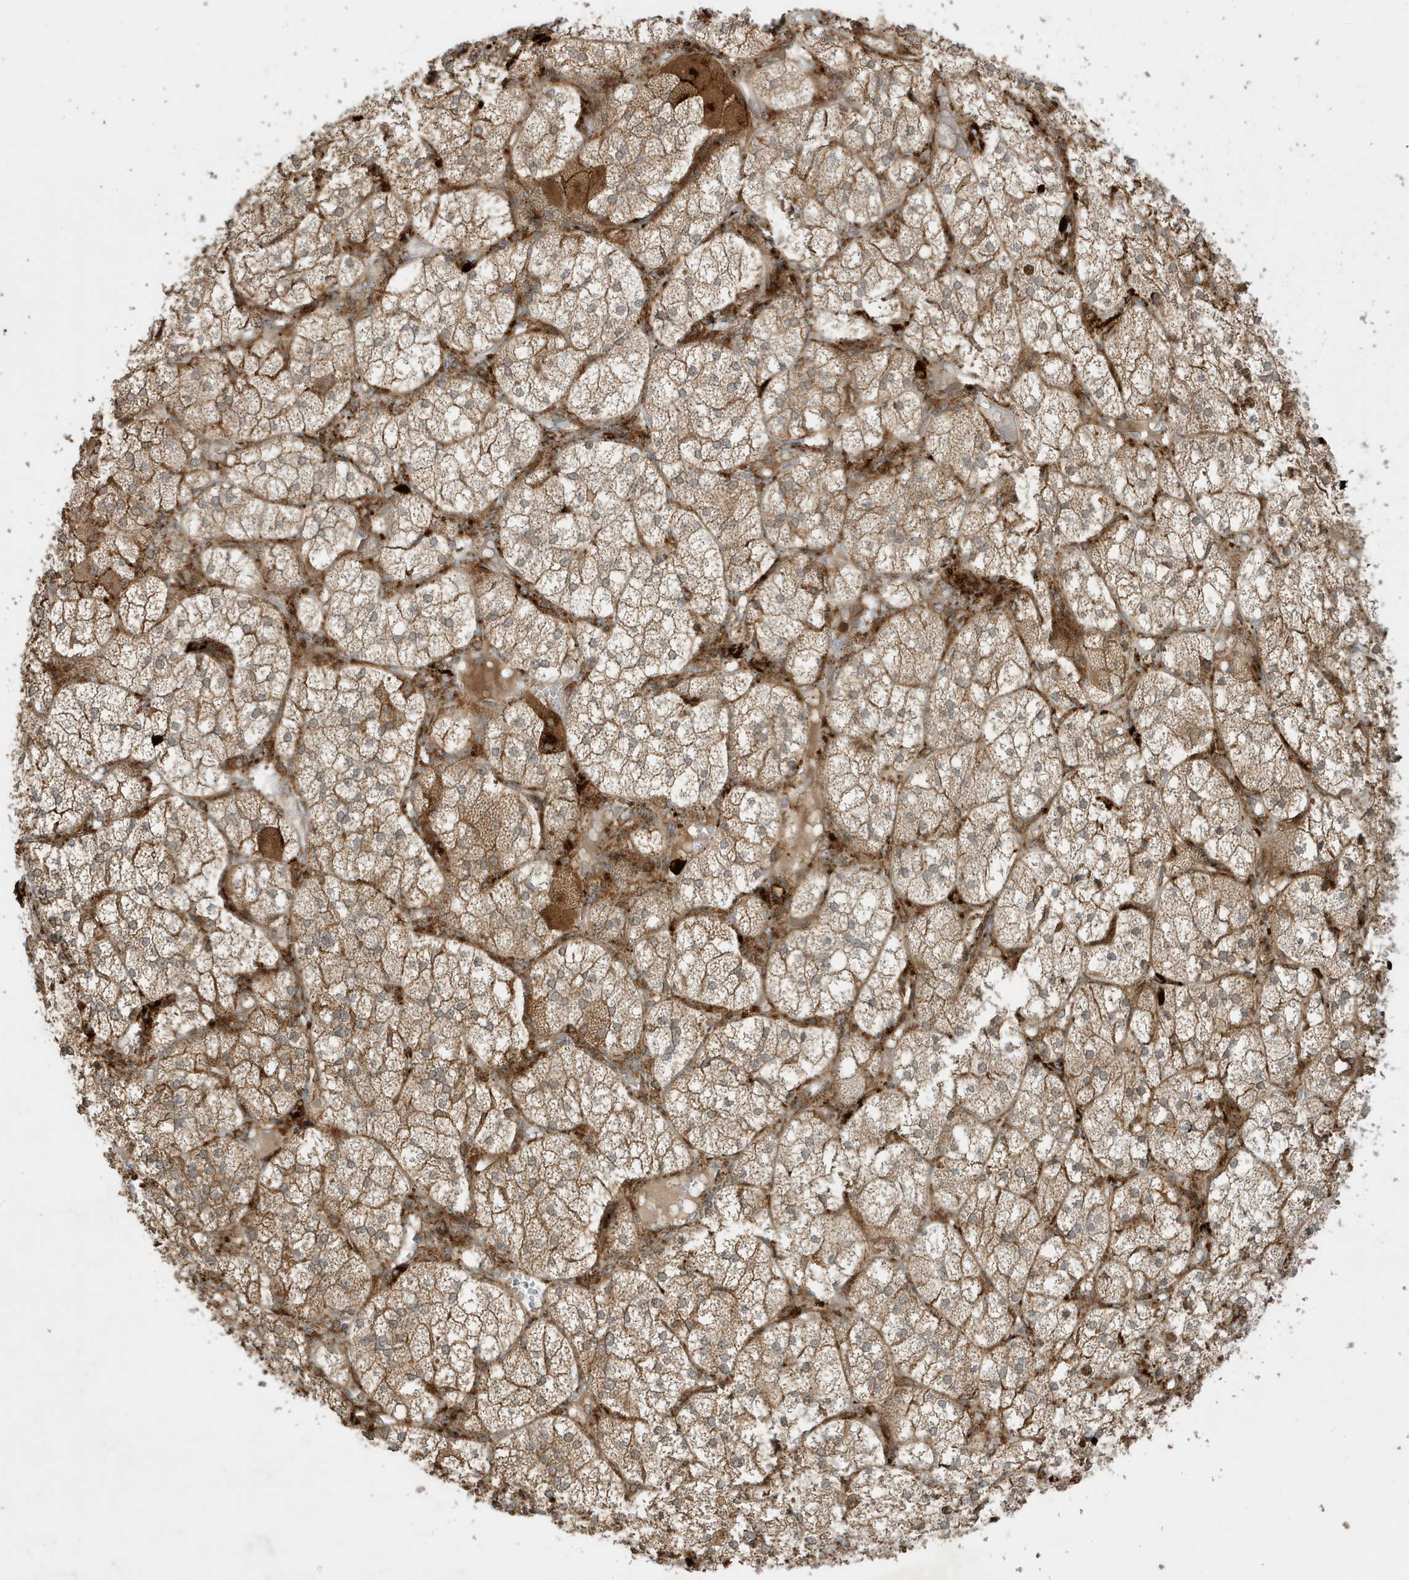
{"staining": {"intensity": "moderate", "quantity": ">75%", "location": "cytoplasmic/membranous"}, "tissue": "adrenal gland", "cell_type": "Glandular cells", "image_type": "normal", "snomed": [{"axis": "morphology", "description": "Normal tissue, NOS"}, {"axis": "topography", "description": "Adrenal gland"}], "caption": "Moderate cytoplasmic/membranous expression for a protein is appreciated in approximately >75% of glandular cells of benign adrenal gland using immunohistochemistry (IHC).", "gene": "IFT57", "patient": {"sex": "female", "age": 61}}